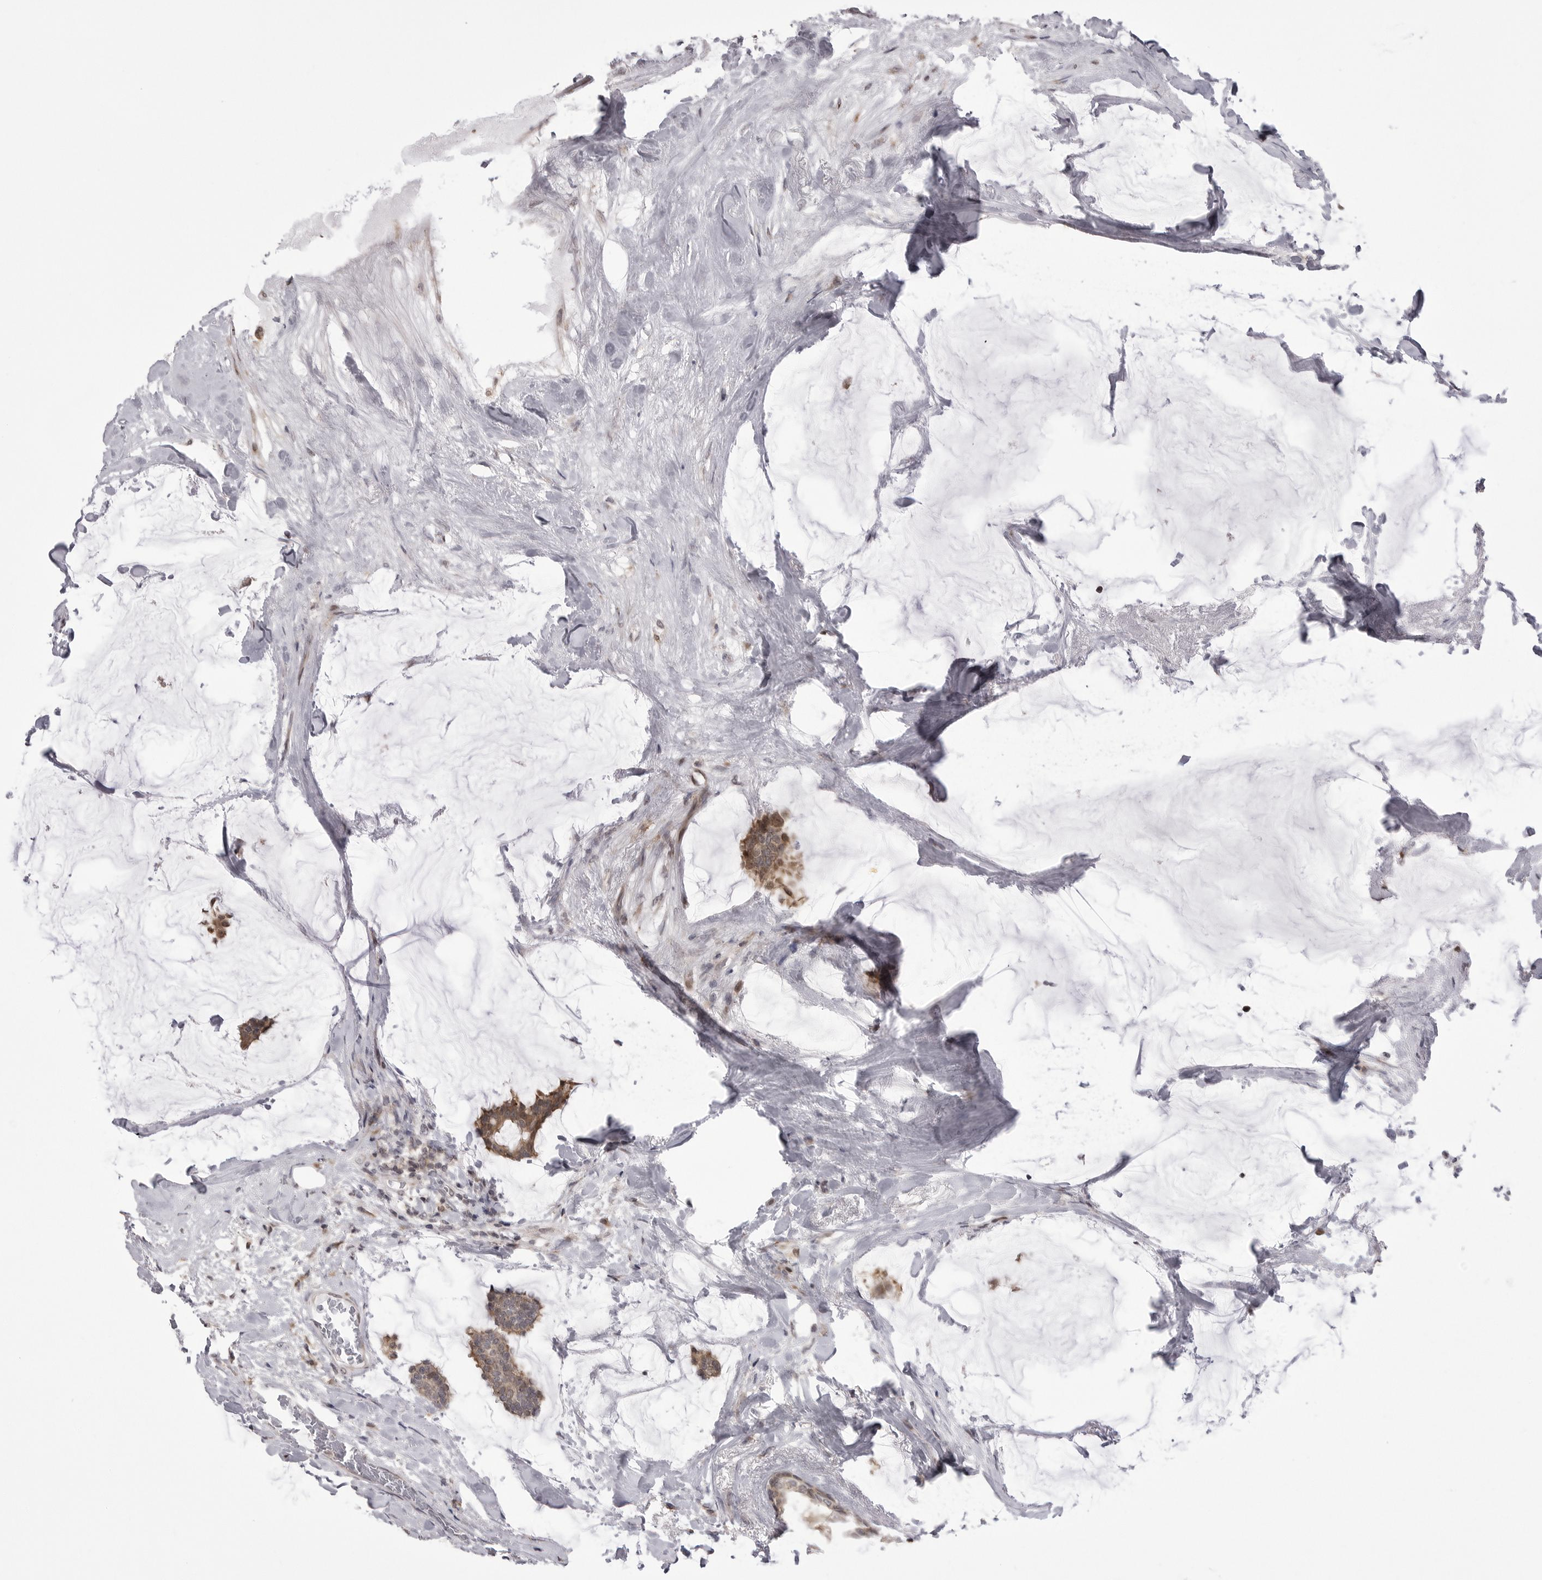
{"staining": {"intensity": "moderate", "quantity": ">75%", "location": "cytoplasmic/membranous"}, "tissue": "breast cancer", "cell_type": "Tumor cells", "image_type": "cancer", "snomed": [{"axis": "morphology", "description": "Duct carcinoma"}, {"axis": "topography", "description": "Breast"}], "caption": "Breast intraductal carcinoma stained with a protein marker exhibits moderate staining in tumor cells.", "gene": "PTK2B", "patient": {"sex": "female", "age": 93}}